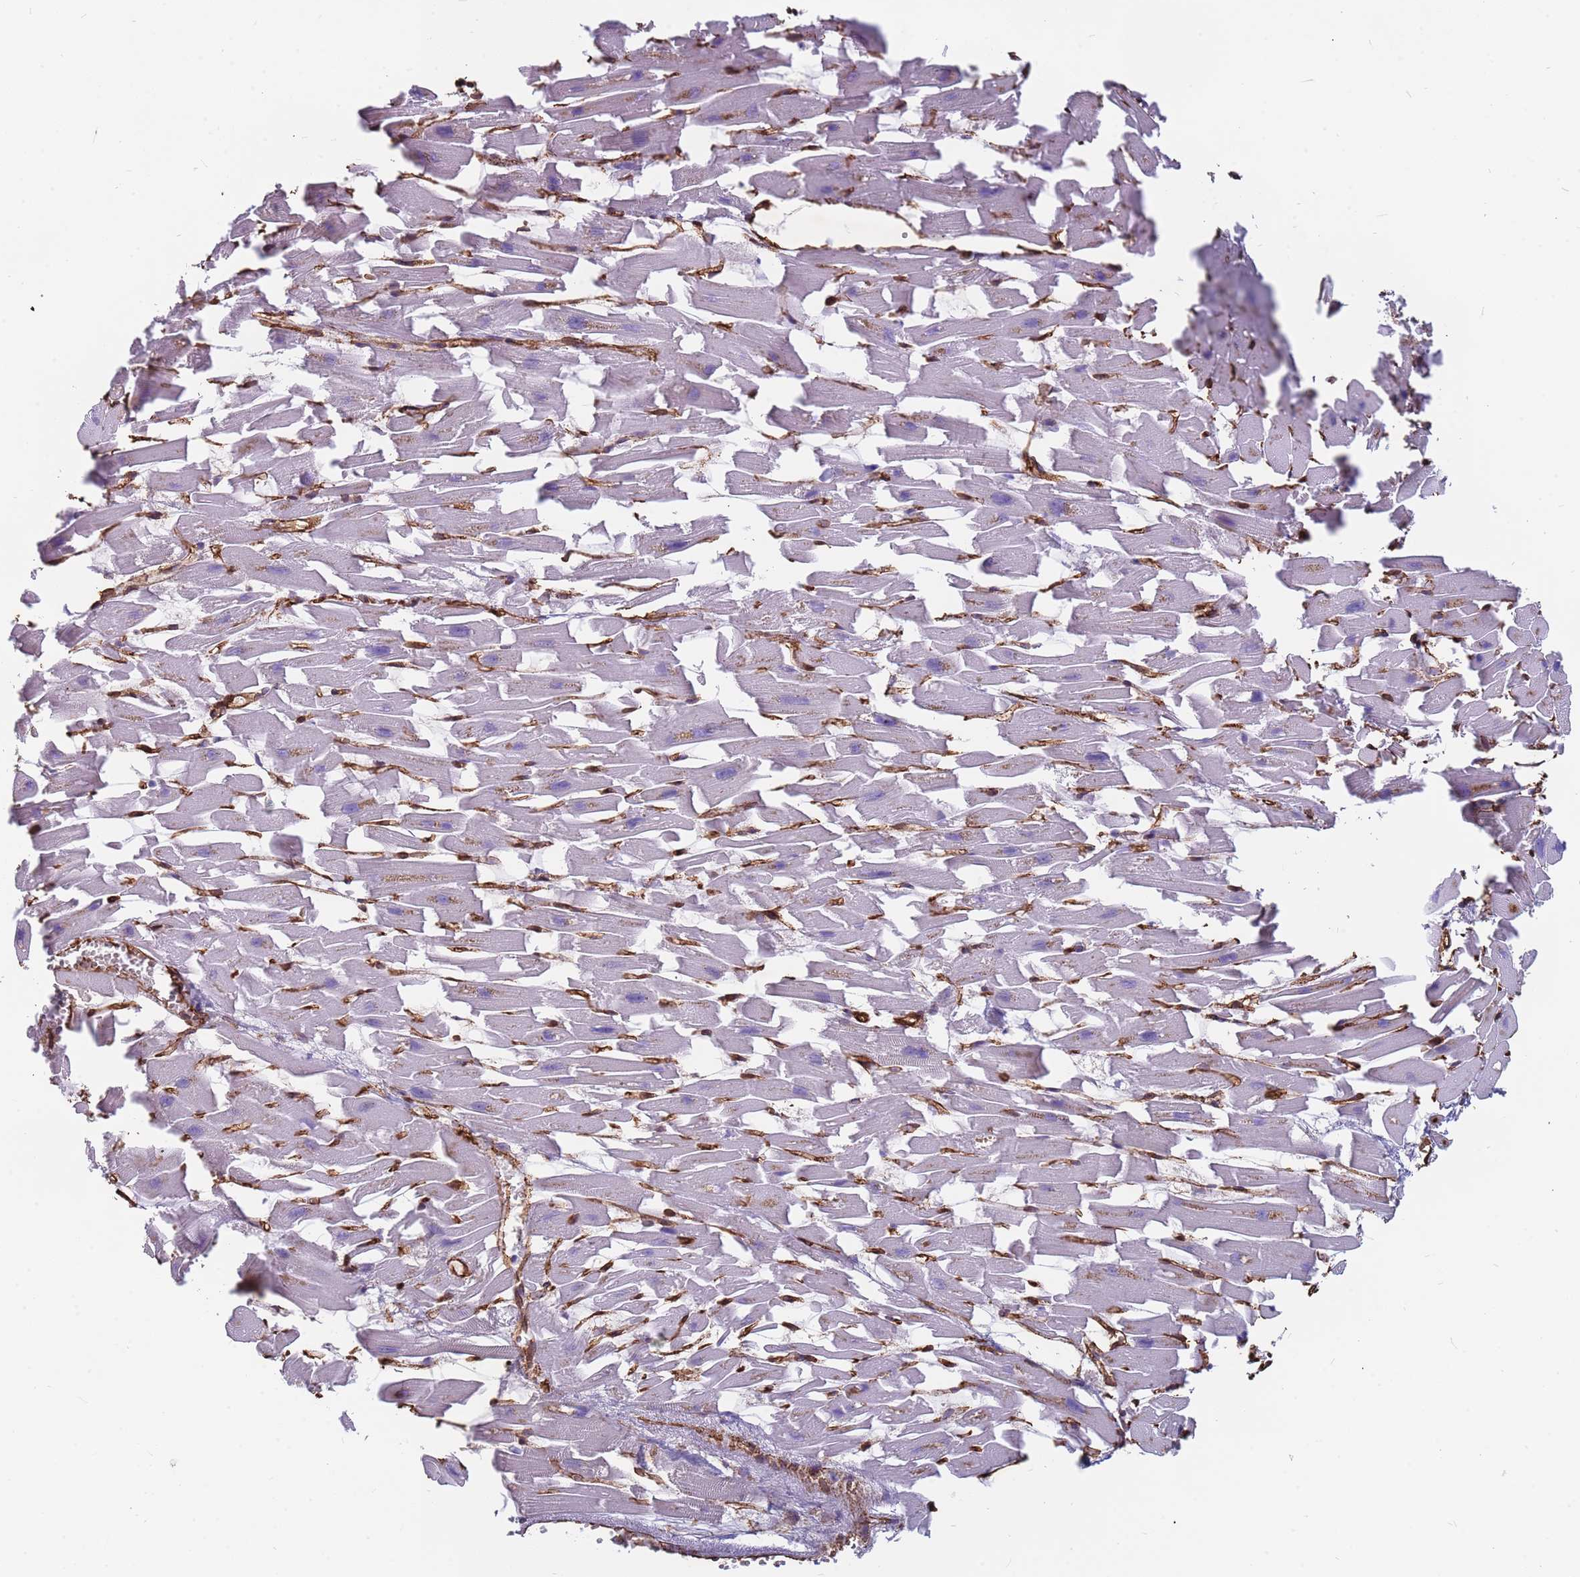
{"staining": {"intensity": "negative", "quantity": "none", "location": "none"}, "tissue": "heart muscle", "cell_type": "Cardiomyocytes", "image_type": "normal", "snomed": [{"axis": "morphology", "description": "Normal tissue, NOS"}, {"axis": "topography", "description": "Heart"}], "caption": "This is an immunohistochemistry (IHC) micrograph of unremarkable human heart muscle. There is no staining in cardiomyocytes.", "gene": "EHD2", "patient": {"sex": "female", "age": 64}}